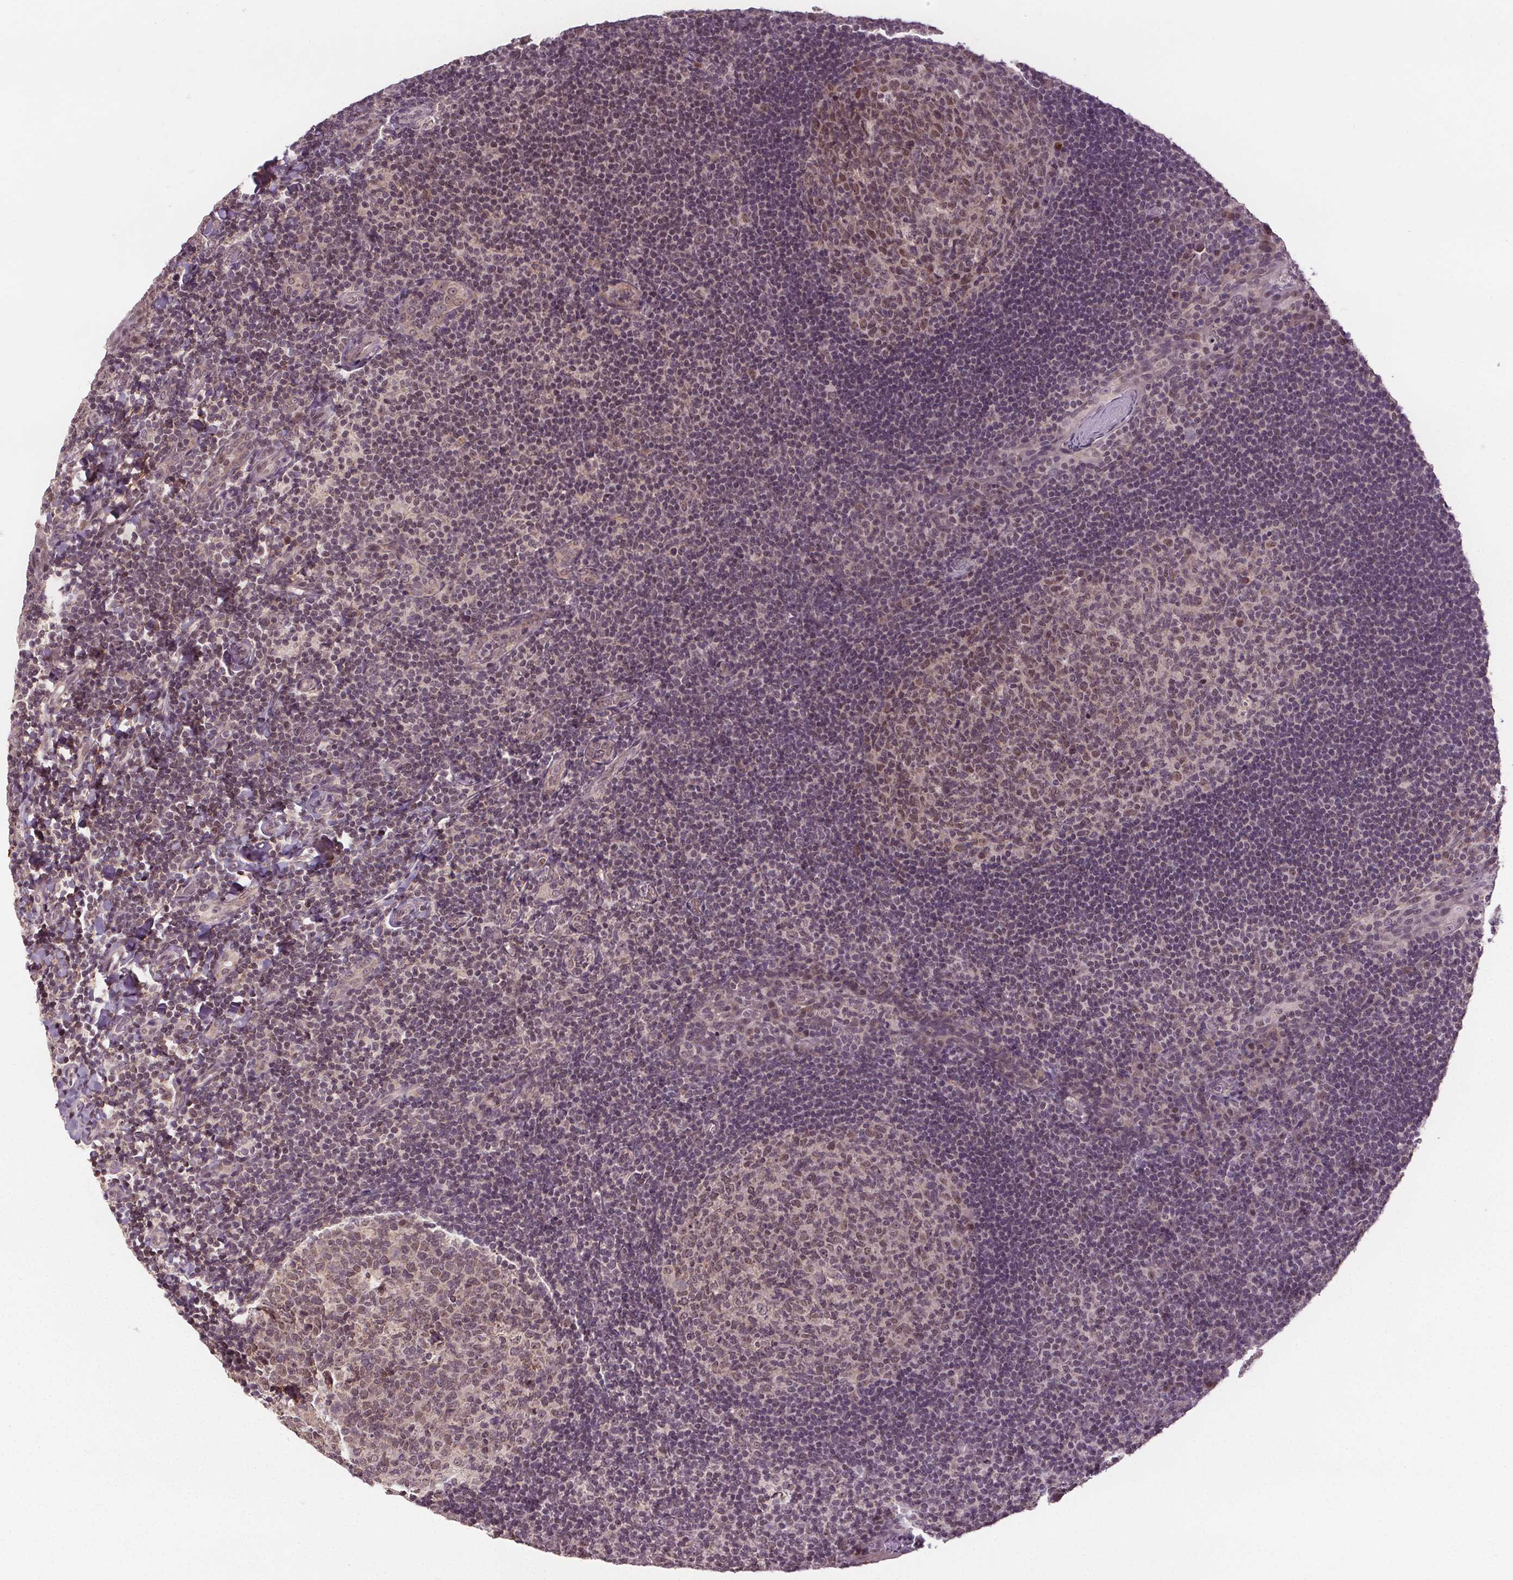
{"staining": {"intensity": "weak", "quantity": "25%-75%", "location": "nuclear"}, "tissue": "tonsil", "cell_type": "Germinal center cells", "image_type": "normal", "snomed": [{"axis": "morphology", "description": "Normal tissue, NOS"}, {"axis": "topography", "description": "Tonsil"}], "caption": "Immunohistochemical staining of normal tonsil demonstrates weak nuclear protein expression in about 25%-75% of germinal center cells. Nuclei are stained in blue.", "gene": "KIAA0232", "patient": {"sex": "male", "age": 17}}